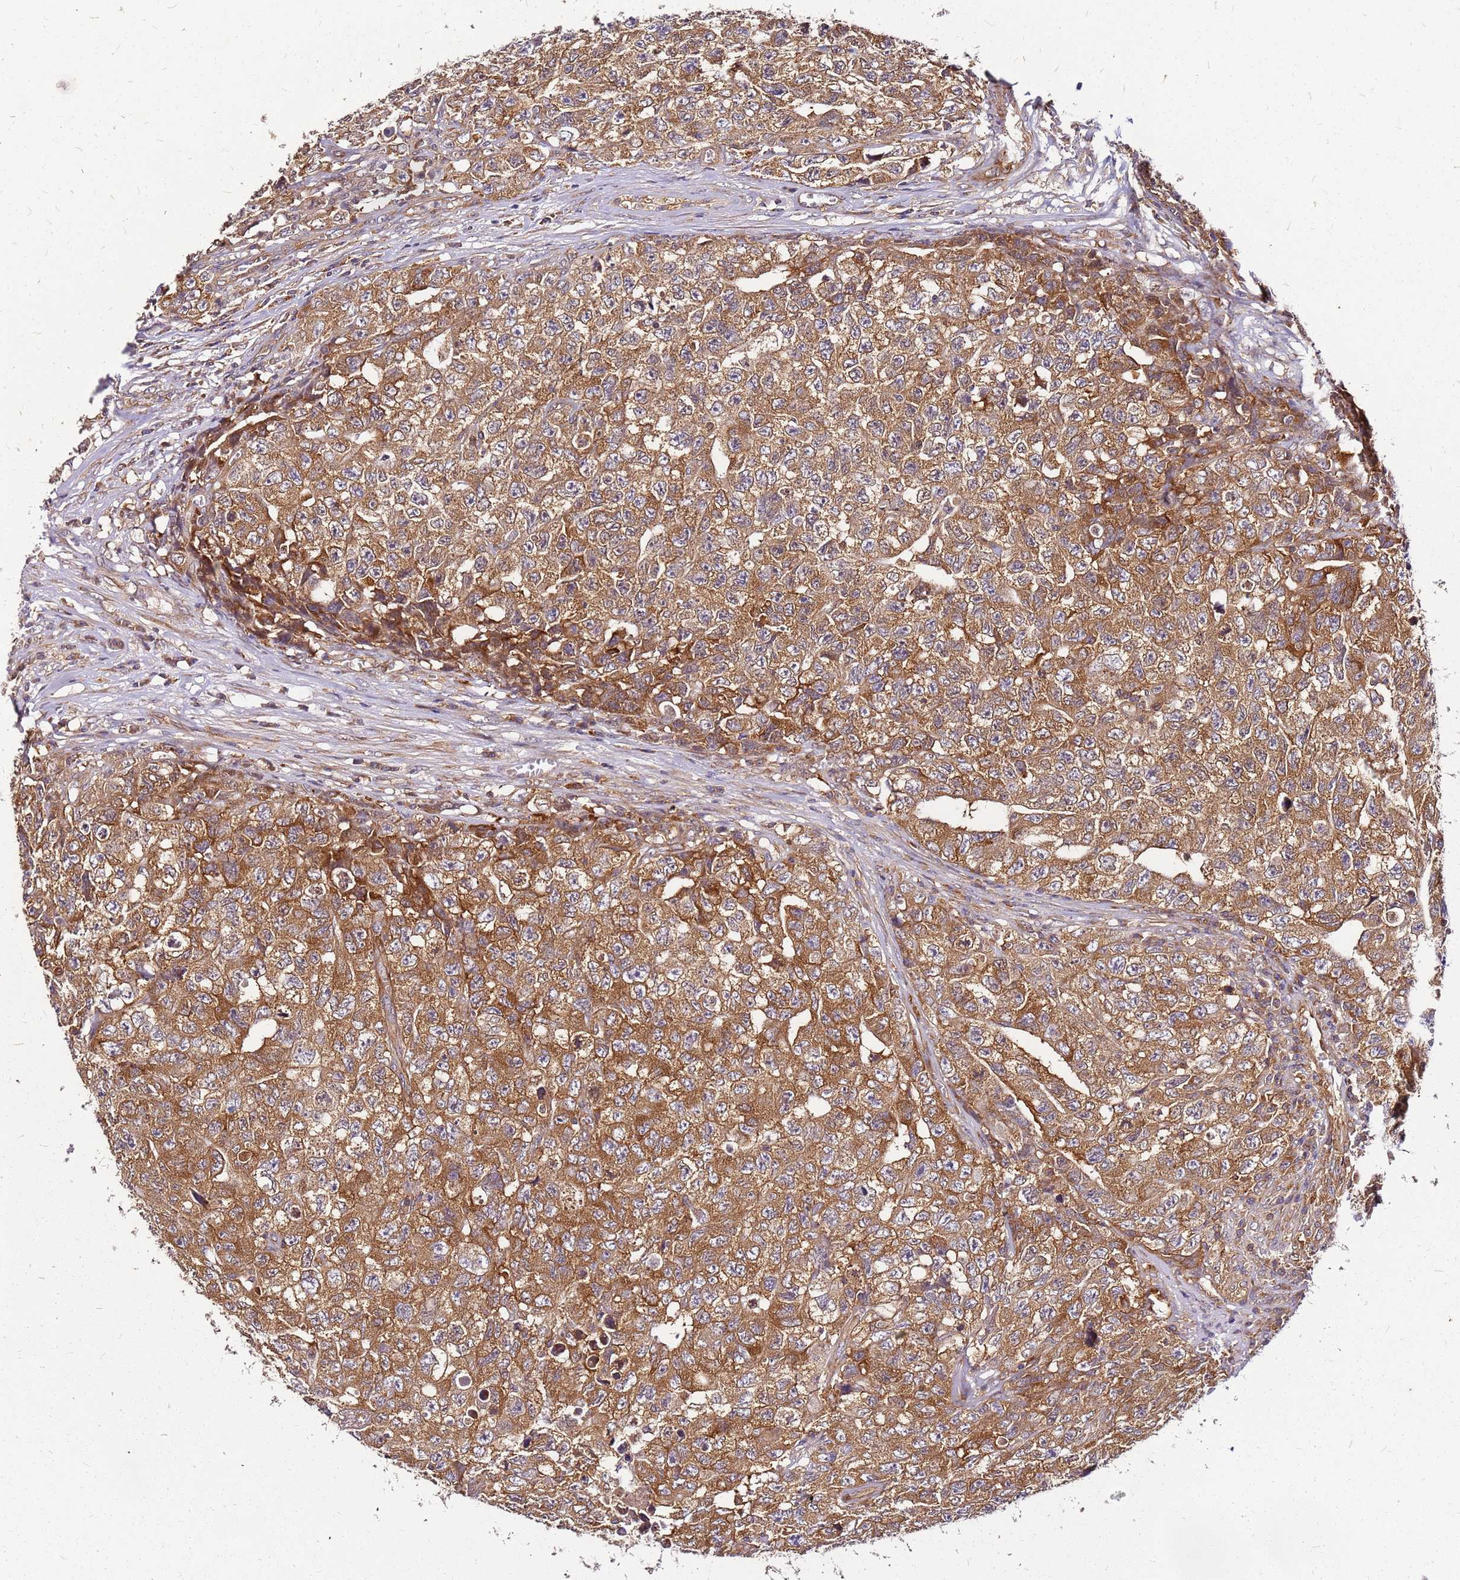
{"staining": {"intensity": "moderate", "quantity": ">75%", "location": "cytoplasmic/membranous"}, "tissue": "testis cancer", "cell_type": "Tumor cells", "image_type": "cancer", "snomed": [{"axis": "morphology", "description": "Carcinoma, Embryonal, NOS"}, {"axis": "topography", "description": "Testis"}], "caption": "Human embryonal carcinoma (testis) stained with a protein marker displays moderate staining in tumor cells.", "gene": "PIH1D1", "patient": {"sex": "male", "age": 31}}